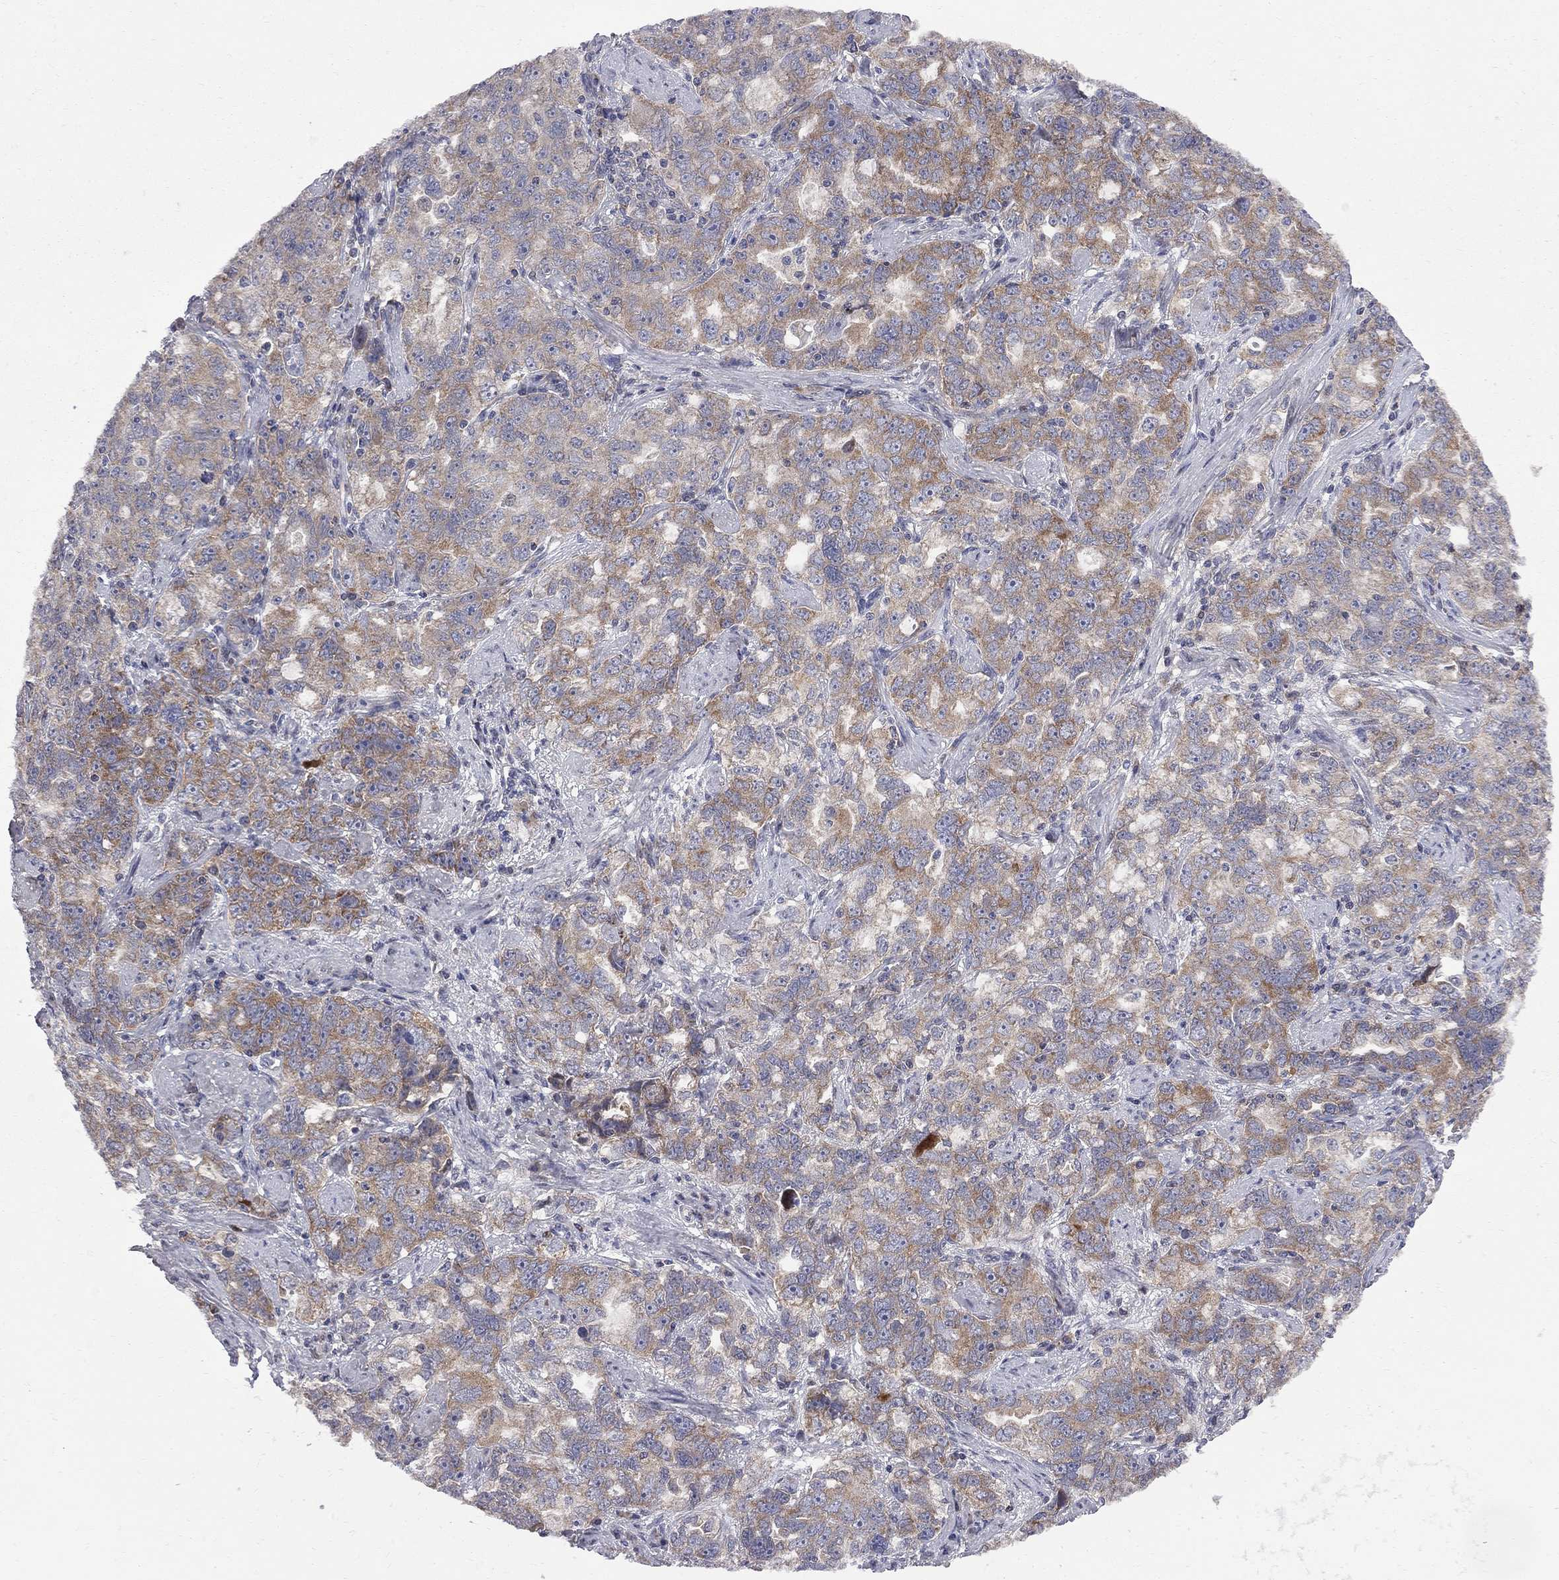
{"staining": {"intensity": "moderate", "quantity": "25%-75%", "location": "cytoplasmic/membranous"}, "tissue": "ovarian cancer", "cell_type": "Tumor cells", "image_type": "cancer", "snomed": [{"axis": "morphology", "description": "Cystadenocarcinoma, serous, NOS"}, {"axis": "topography", "description": "Ovary"}], "caption": "Immunohistochemistry (IHC) micrograph of neoplastic tissue: ovarian cancer stained using immunohistochemistry (IHC) exhibits medium levels of moderate protein expression localized specifically in the cytoplasmic/membranous of tumor cells, appearing as a cytoplasmic/membranous brown color.", "gene": "CNOT11", "patient": {"sex": "female", "age": 51}}